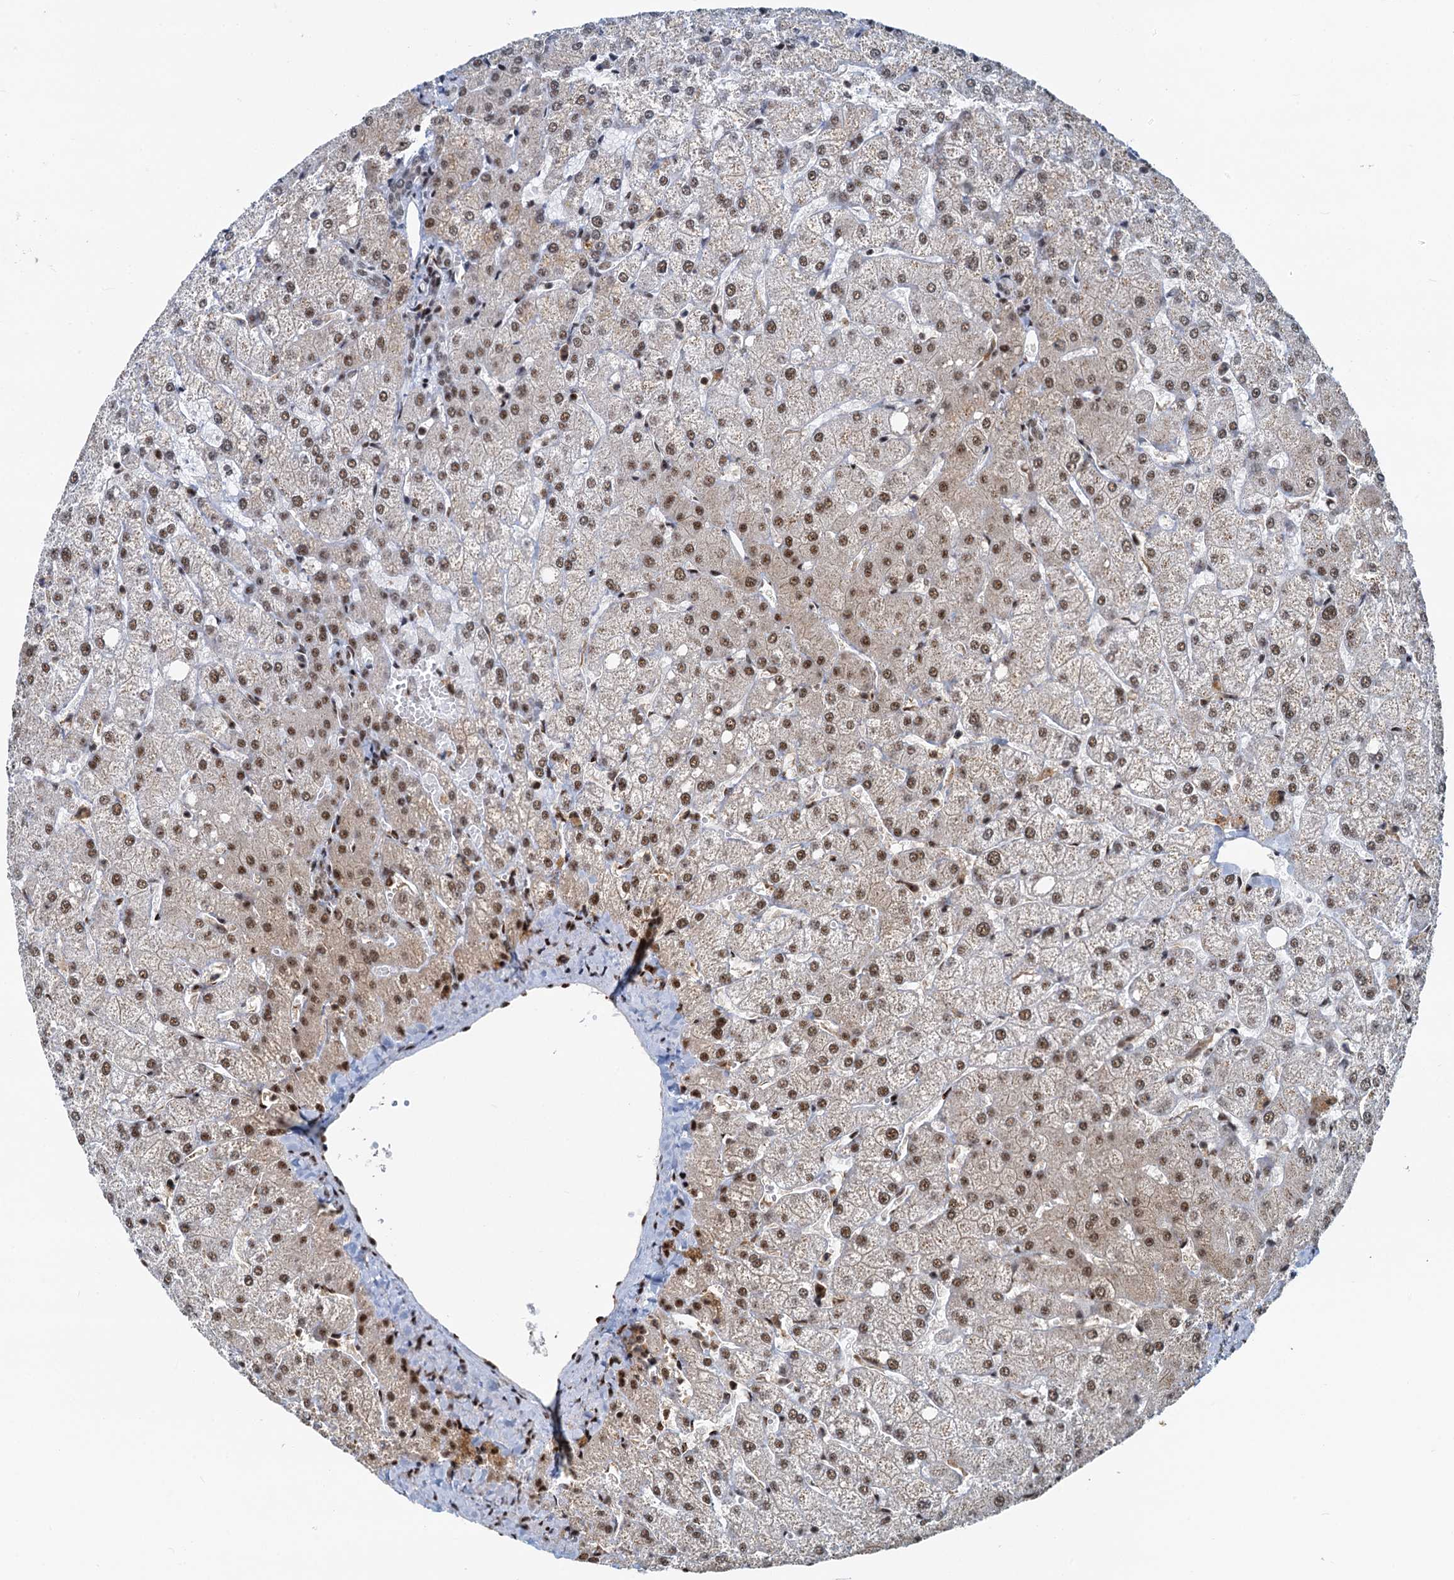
{"staining": {"intensity": "negative", "quantity": "none", "location": "none"}, "tissue": "liver", "cell_type": "Cholangiocytes", "image_type": "normal", "snomed": [{"axis": "morphology", "description": "Normal tissue, NOS"}, {"axis": "topography", "description": "Liver"}], "caption": "The photomicrograph exhibits no staining of cholangiocytes in unremarkable liver. (DAB immunohistochemistry (IHC) with hematoxylin counter stain).", "gene": "RBM26", "patient": {"sex": "female", "age": 54}}